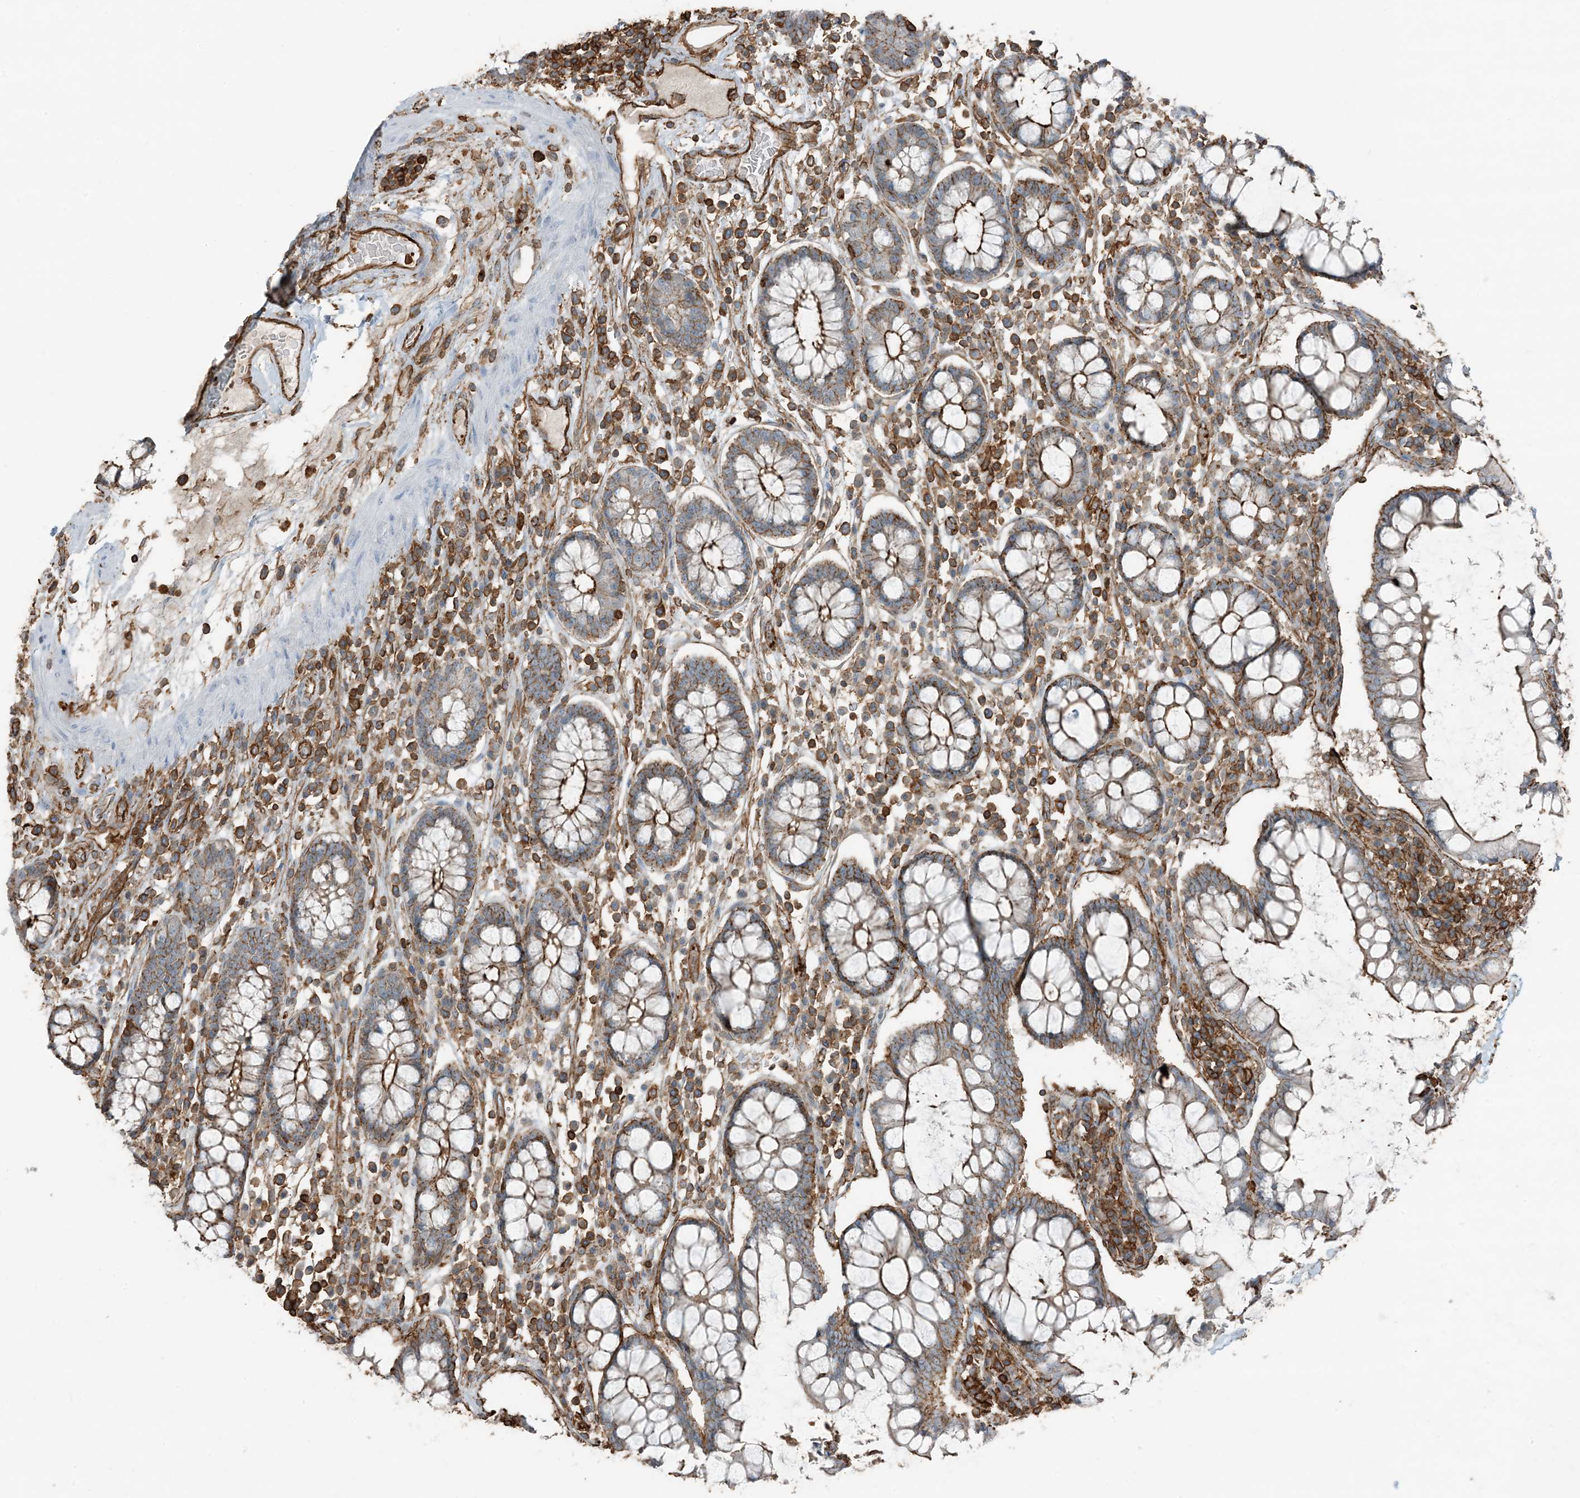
{"staining": {"intensity": "strong", "quantity": "25%-75%", "location": "cytoplasmic/membranous"}, "tissue": "colon", "cell_type": "Endothelial cells", "image_type": "normal", "snomed": [{"axis": "morphology", "description": "Normal tissue, NOS"}, {"axis": "topography", "description": "Colon"}], "caption": "Immunohistochemistry (IHC) (DAB) staining of benign human colon shows strong cytoplasmic/membranous protein staining in approximately 25%-75% of endothelial cells.", "gene": "APOBEC3C", "patient": {"sex": "female", "age": 79}}